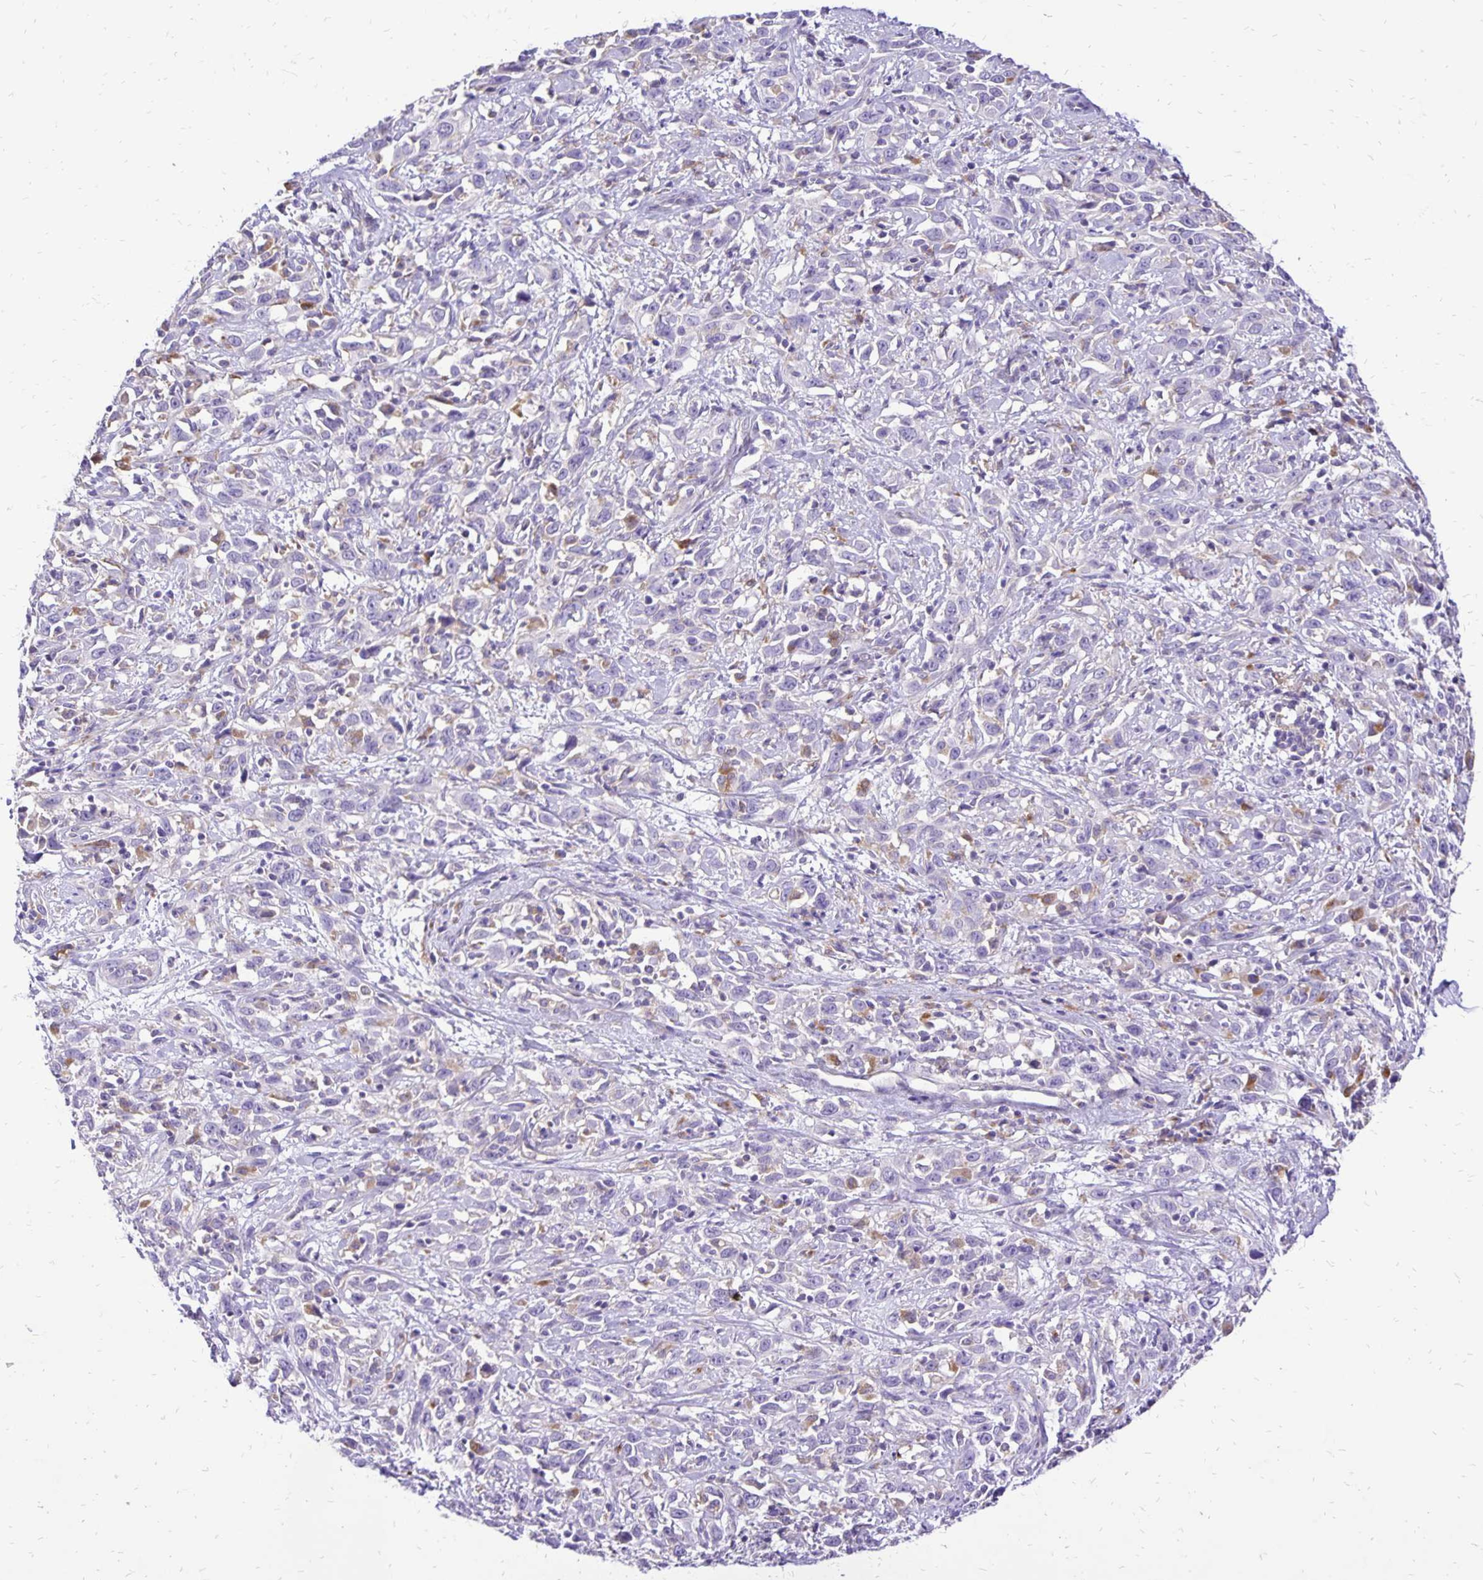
{"staining": {"intensity": "negative", "quantity": "none", "location": "none"}, "tissue": "cervical cancer", "cell_type": "Tumor cells", "image_type": "cancer", "snomed": [{"axis": "morphology", "description": "Adenocarcinoma, NOS"}, {"axis": "topography", "description": "Cervix"}], "caption": "There is no significant staining in tumor cells of adenocarcinoma (cervical). Nuclei are stained in blue.", "gene": "EIF5A", "patient": {"sex": "female", "age": 40}}